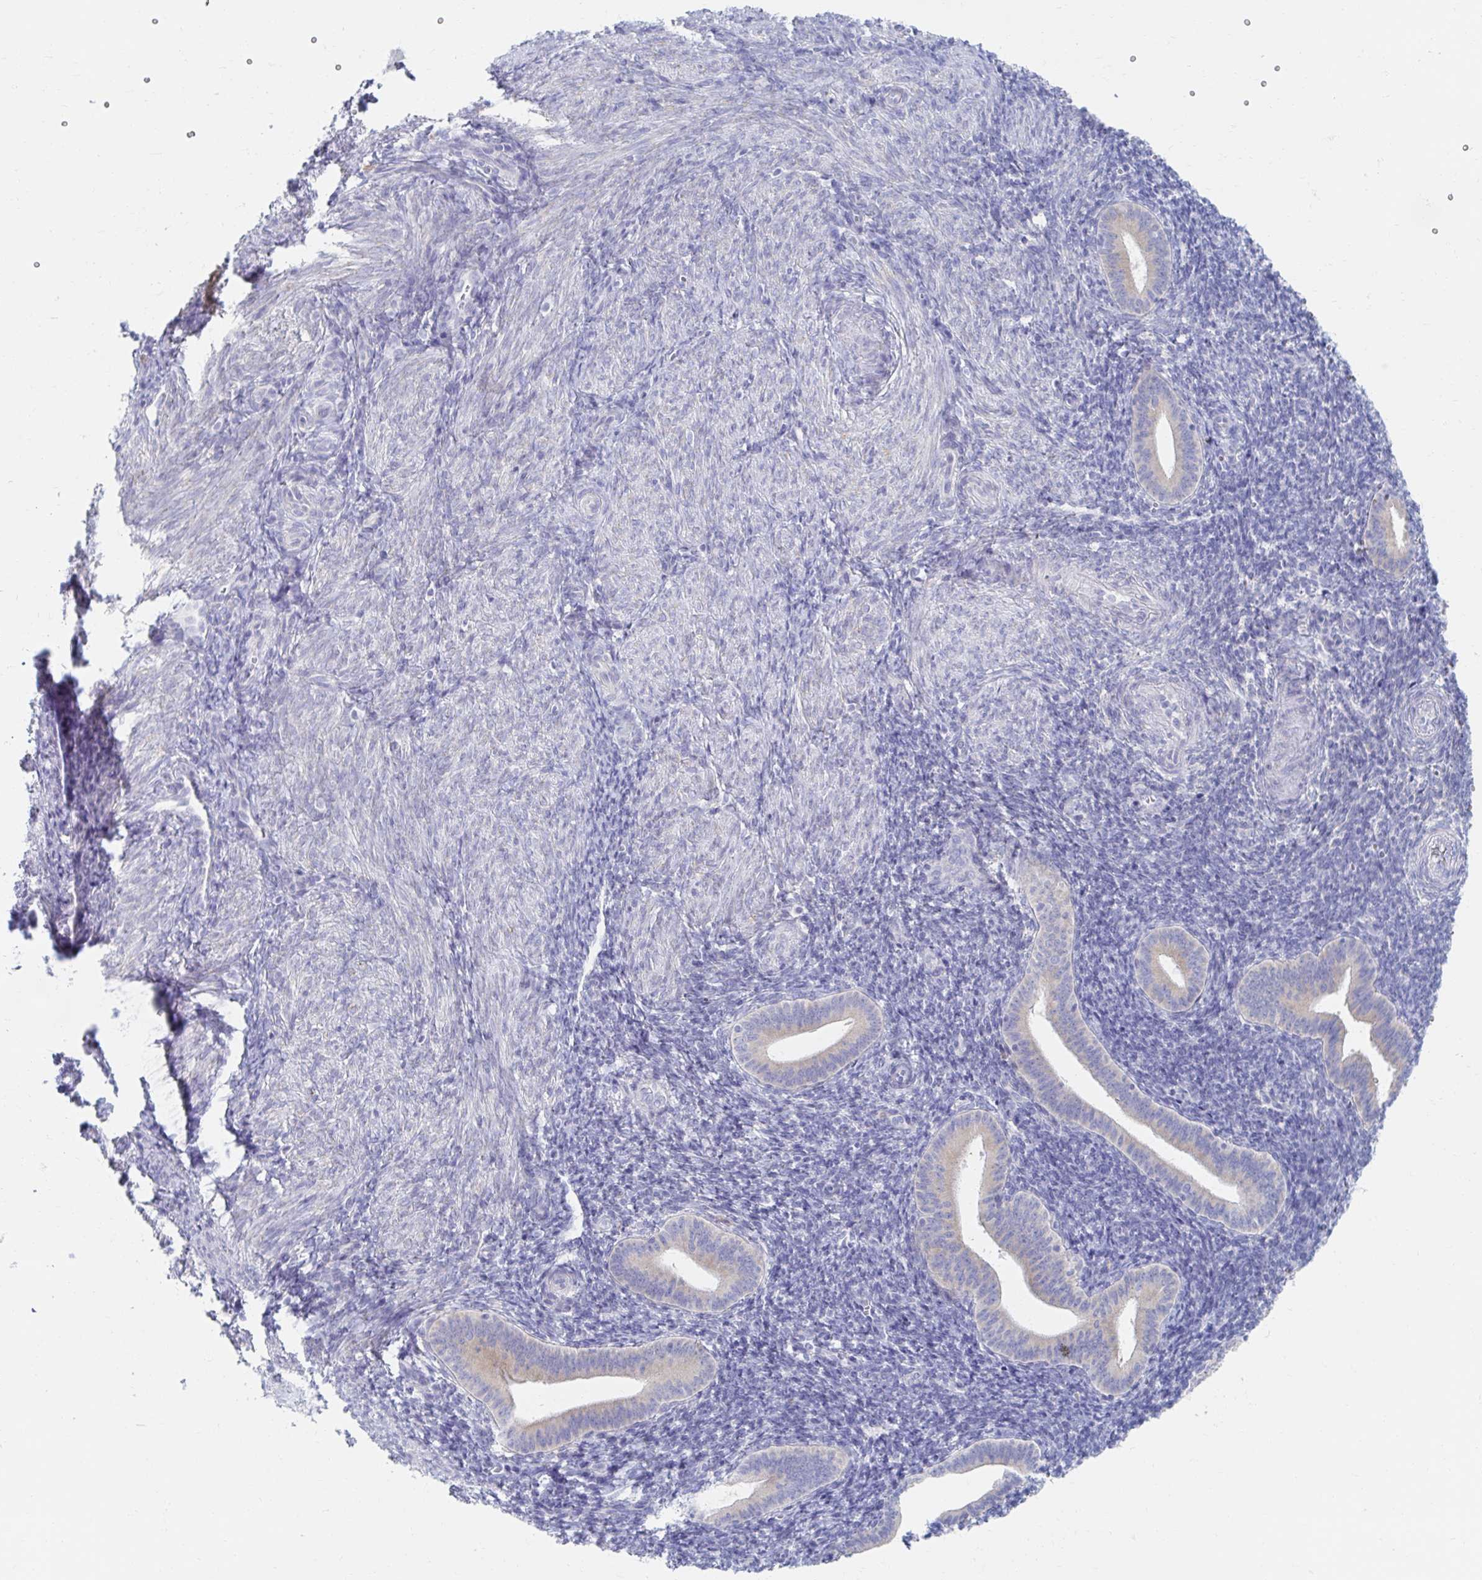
{"staining": {"intensity": "negative", "quantity": "none", "location": "none"}, "tissue": "endometrium", "cell_type": "Cells in endometrial stroma", "image_type": "normal", "snomed": [{"axis": "morphology", "description": "Normal tissue, NOS"}, {"axis": "topography", "description": "Endometrium"}], "caption": "The immunohistochemistry photomicrograph has no significant expression in cells in endometrial stroma of endometrium. (DAB (3,3'-diaminobenzidine) immunohistochemistry (IHC), high magnification).", "gene": "MYLK2", "patient": {"sex": "female", "age": 25}}